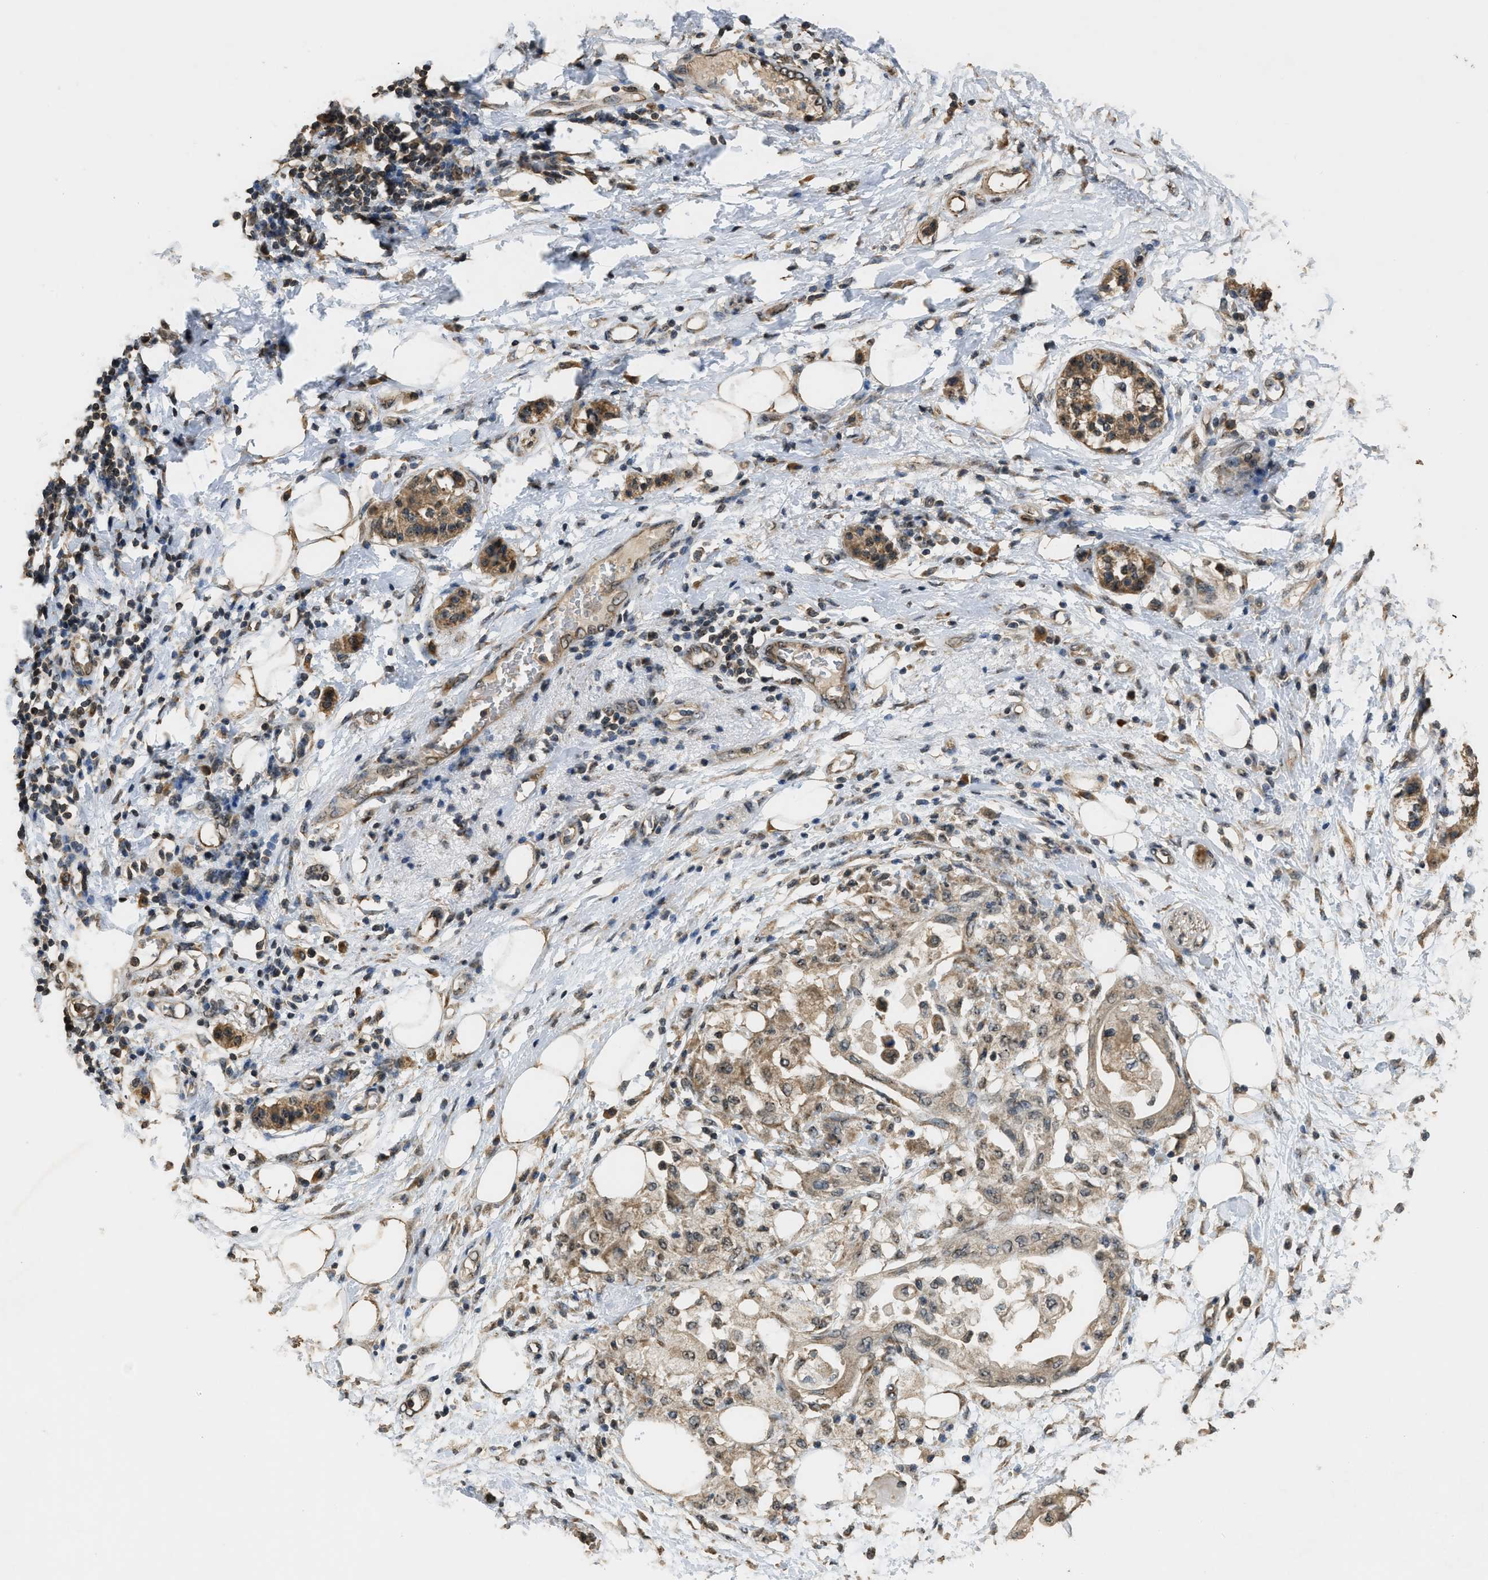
{"staining": {"intensity": "weak", "quantity": ">75%", "location": "cytoplasmic/membranous"}, "tissue": "pancreatic cancer", "cell_type": "Tumor cells", "image_type": "cancer", "snomed": [{"axis": "morphology", "description": "Normal tissue, NOS"}, {"axis": "morphology", "description": "Adenocarcinoma, NOS"}, {"axis": "topography", "description": "Pancreas"}, {"axis": "topography", "description": "Duodenum"}], "caption": "This is a micrograph of immunohistochemistry staining of pancreatic cancer, which shows weak expression in the cytoplasmic/membranous of tumor cells.", "gene": "DENND6B", "patient": {"sex": "female", "age": 60}}